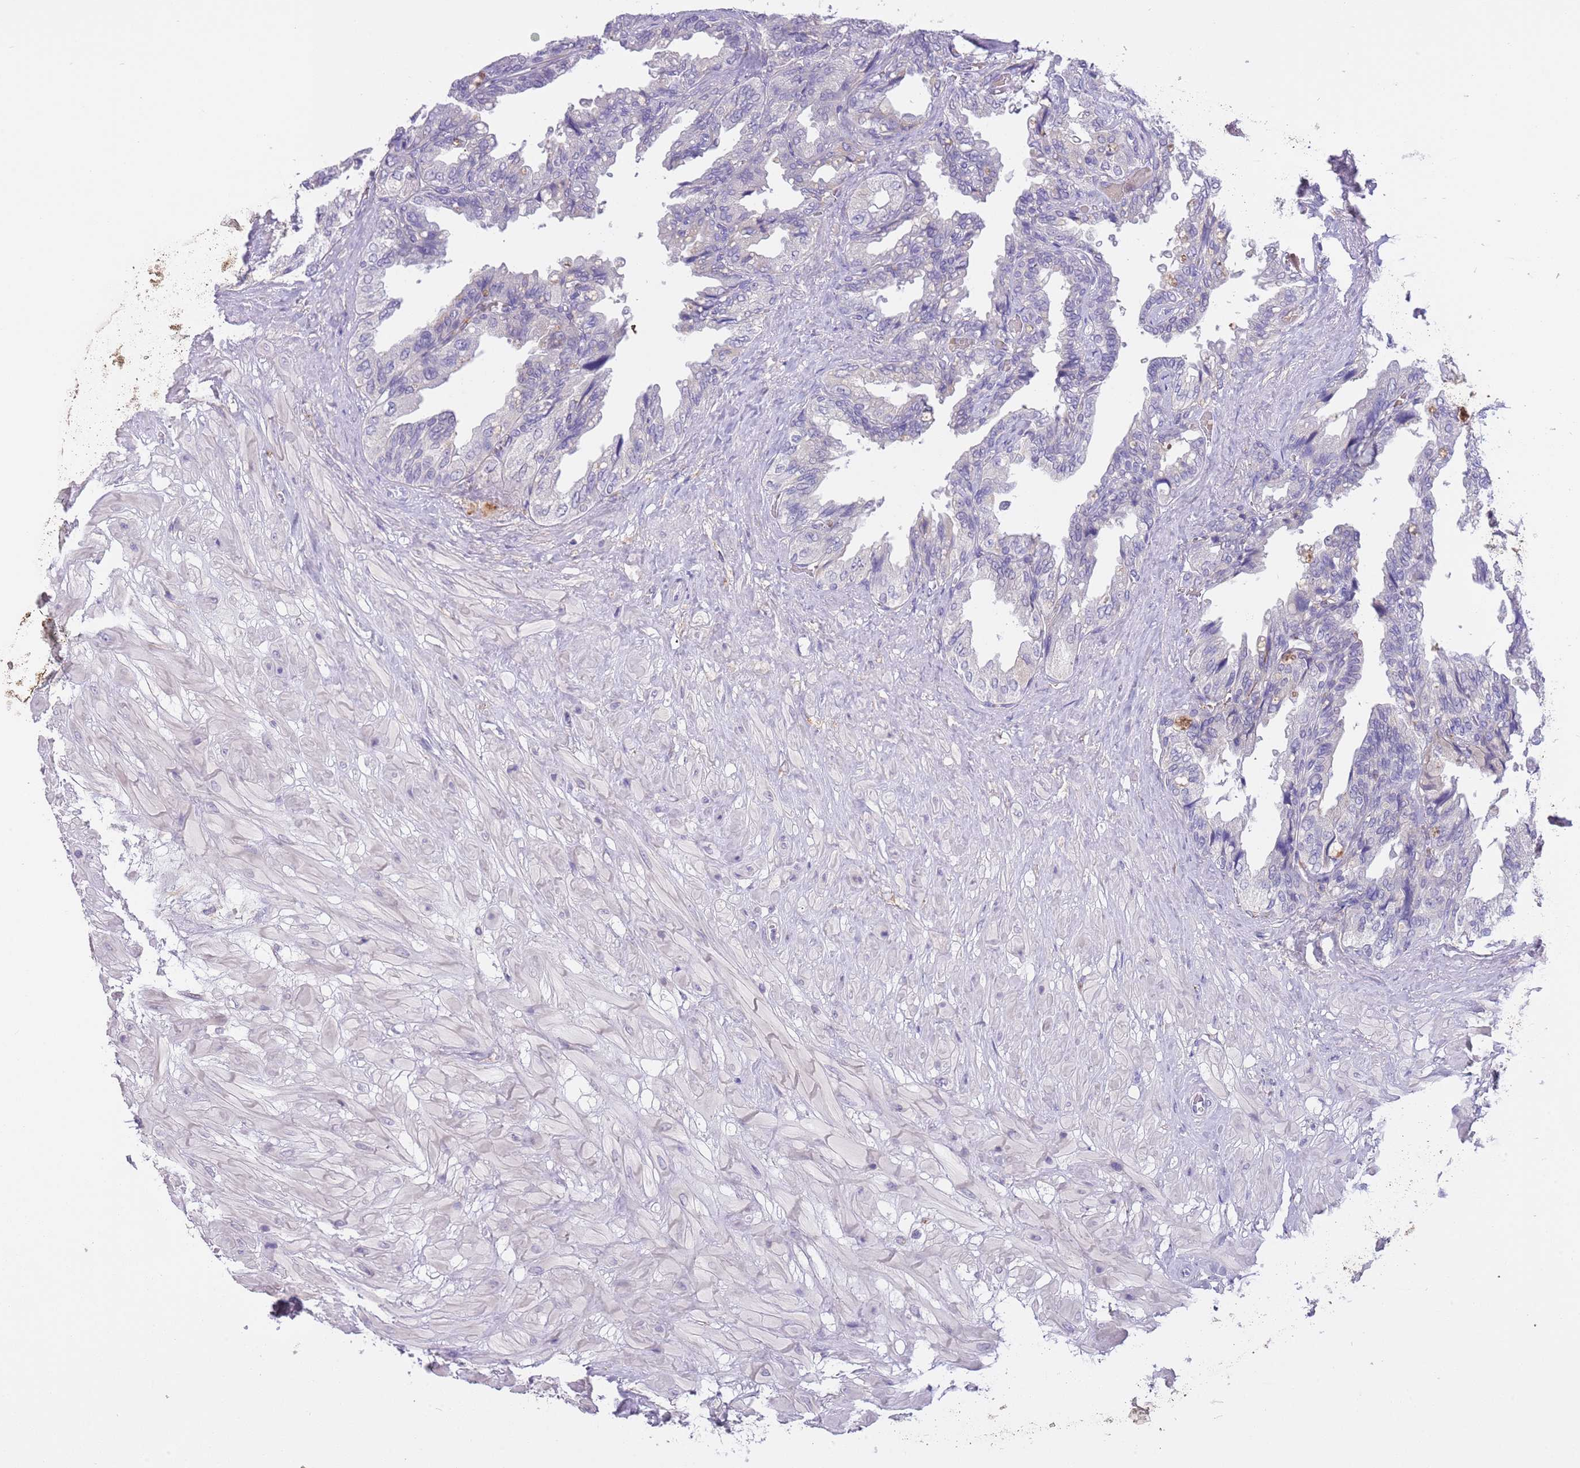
{"staining": {"intensity": "negative", "quantity": "none", "location": "none"}, "tissue": "seminal vesicle", "cell_type": "Glandular cells", "image_type": "normal", "snomed": [{"axis": "morphology", "description": "Normal tissue, NOS"}, {"axis": "topography", "description": "Seminal veicle"}, {"axis": "topography", "description": "Peripheral nerve tissue"}], "caption": "Glandular cells are negative for brown protein staining in unremarkable seminal vesicle.", "gene": "CFAP73", "patient": {"sex": "male", "age": 60}}